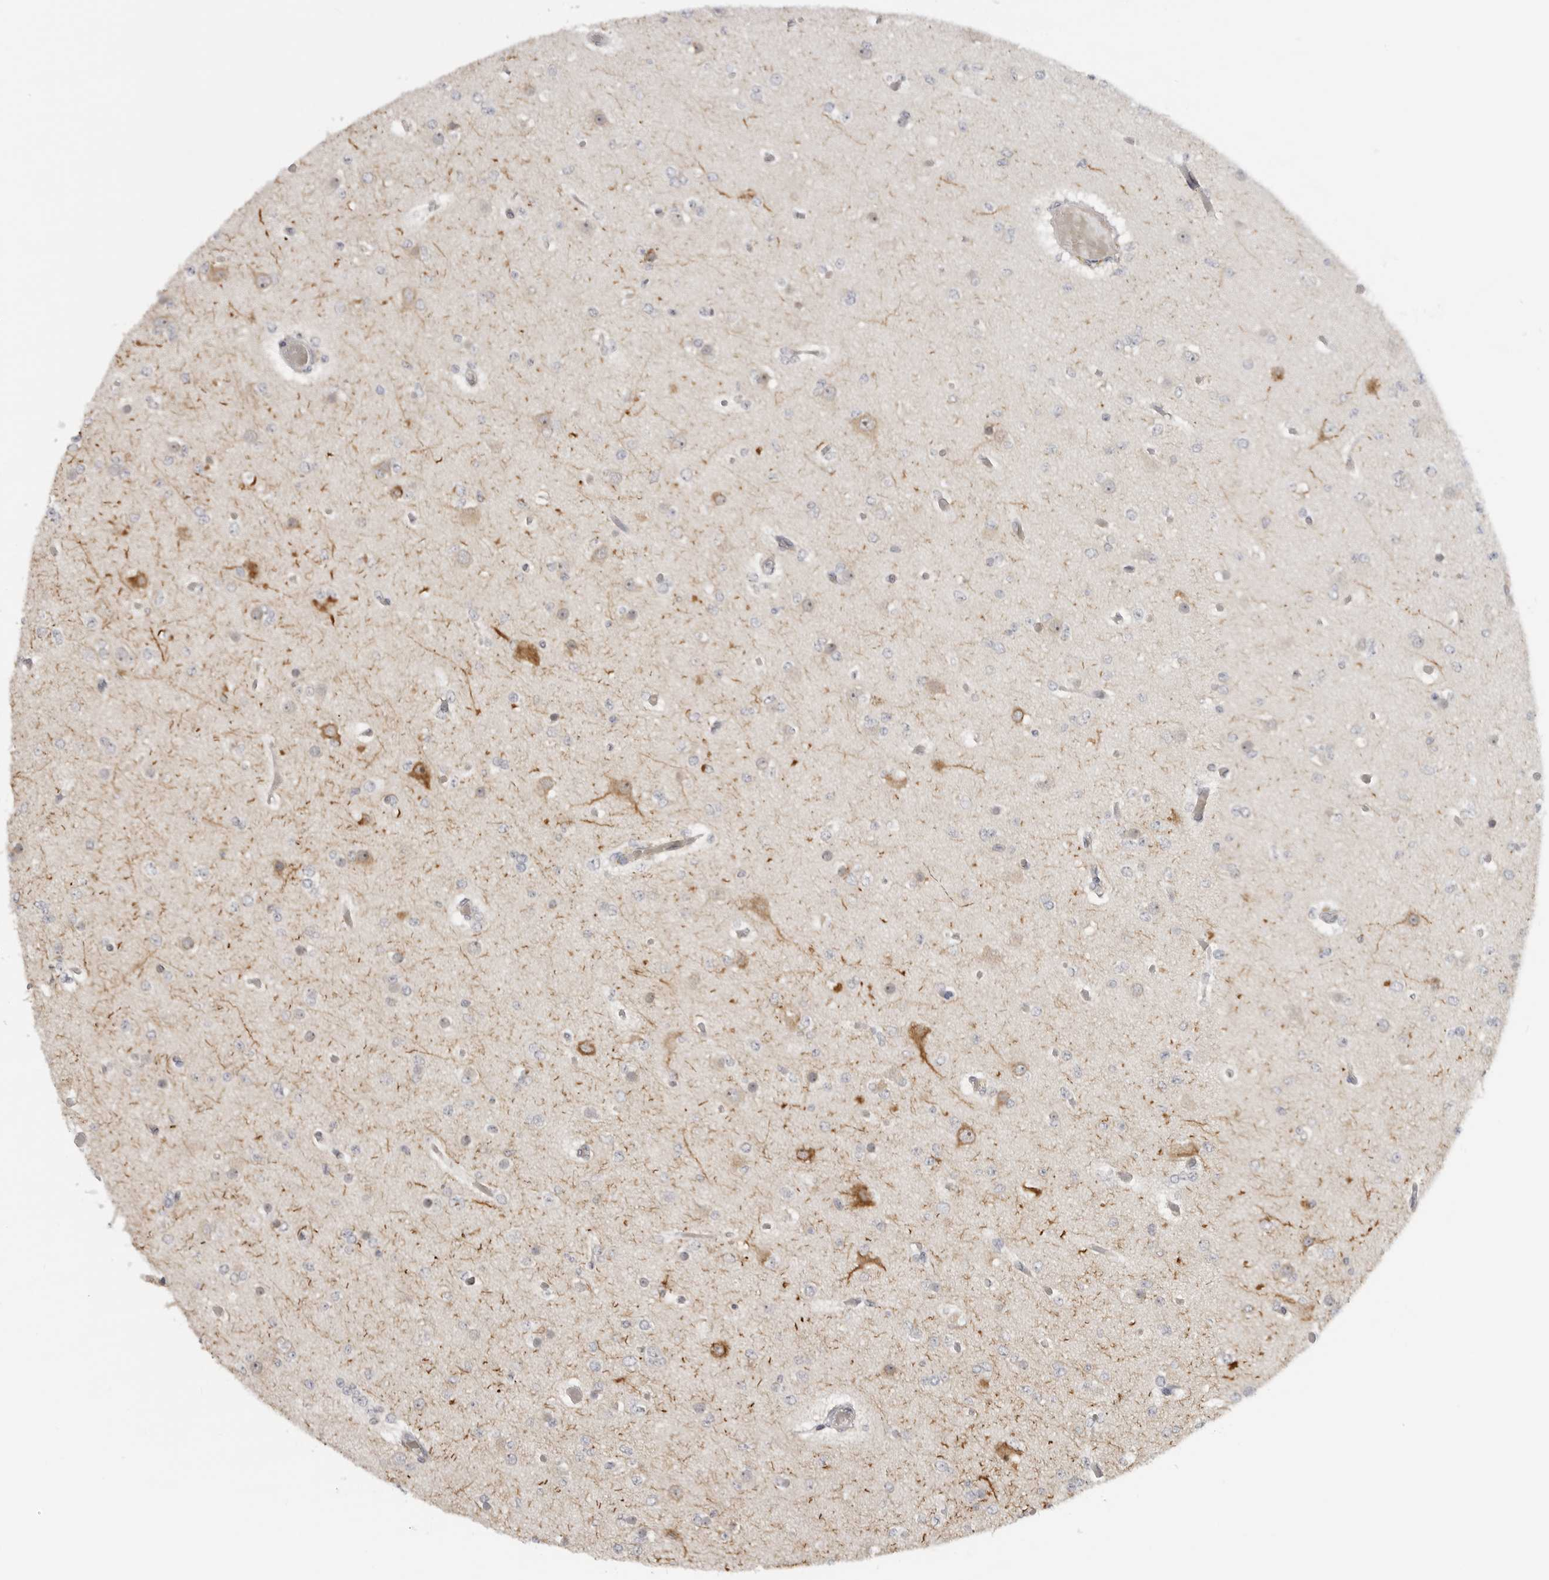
{"staining": {"intensity": "negative", "quantity": "none", "location": "none"}, "tissue": "glioma", "cell_type": "Tumor cells", "image_type": "cancer", "snomed": [{"axis": "morphology", "description": "Glioma, malignant, Low grade"}, {"axis": "topography", "description": "Brain"}], "caption": "IHC photomicrograph of neoplastic tissue: malignant glioma (low-grade) stained with DAB (3,3'-diaminobenzidine) exhibits no significant protein staining in tumor cells.", "gene": "CEP295NL", "patient": {"sex": "female", "age": 22}}